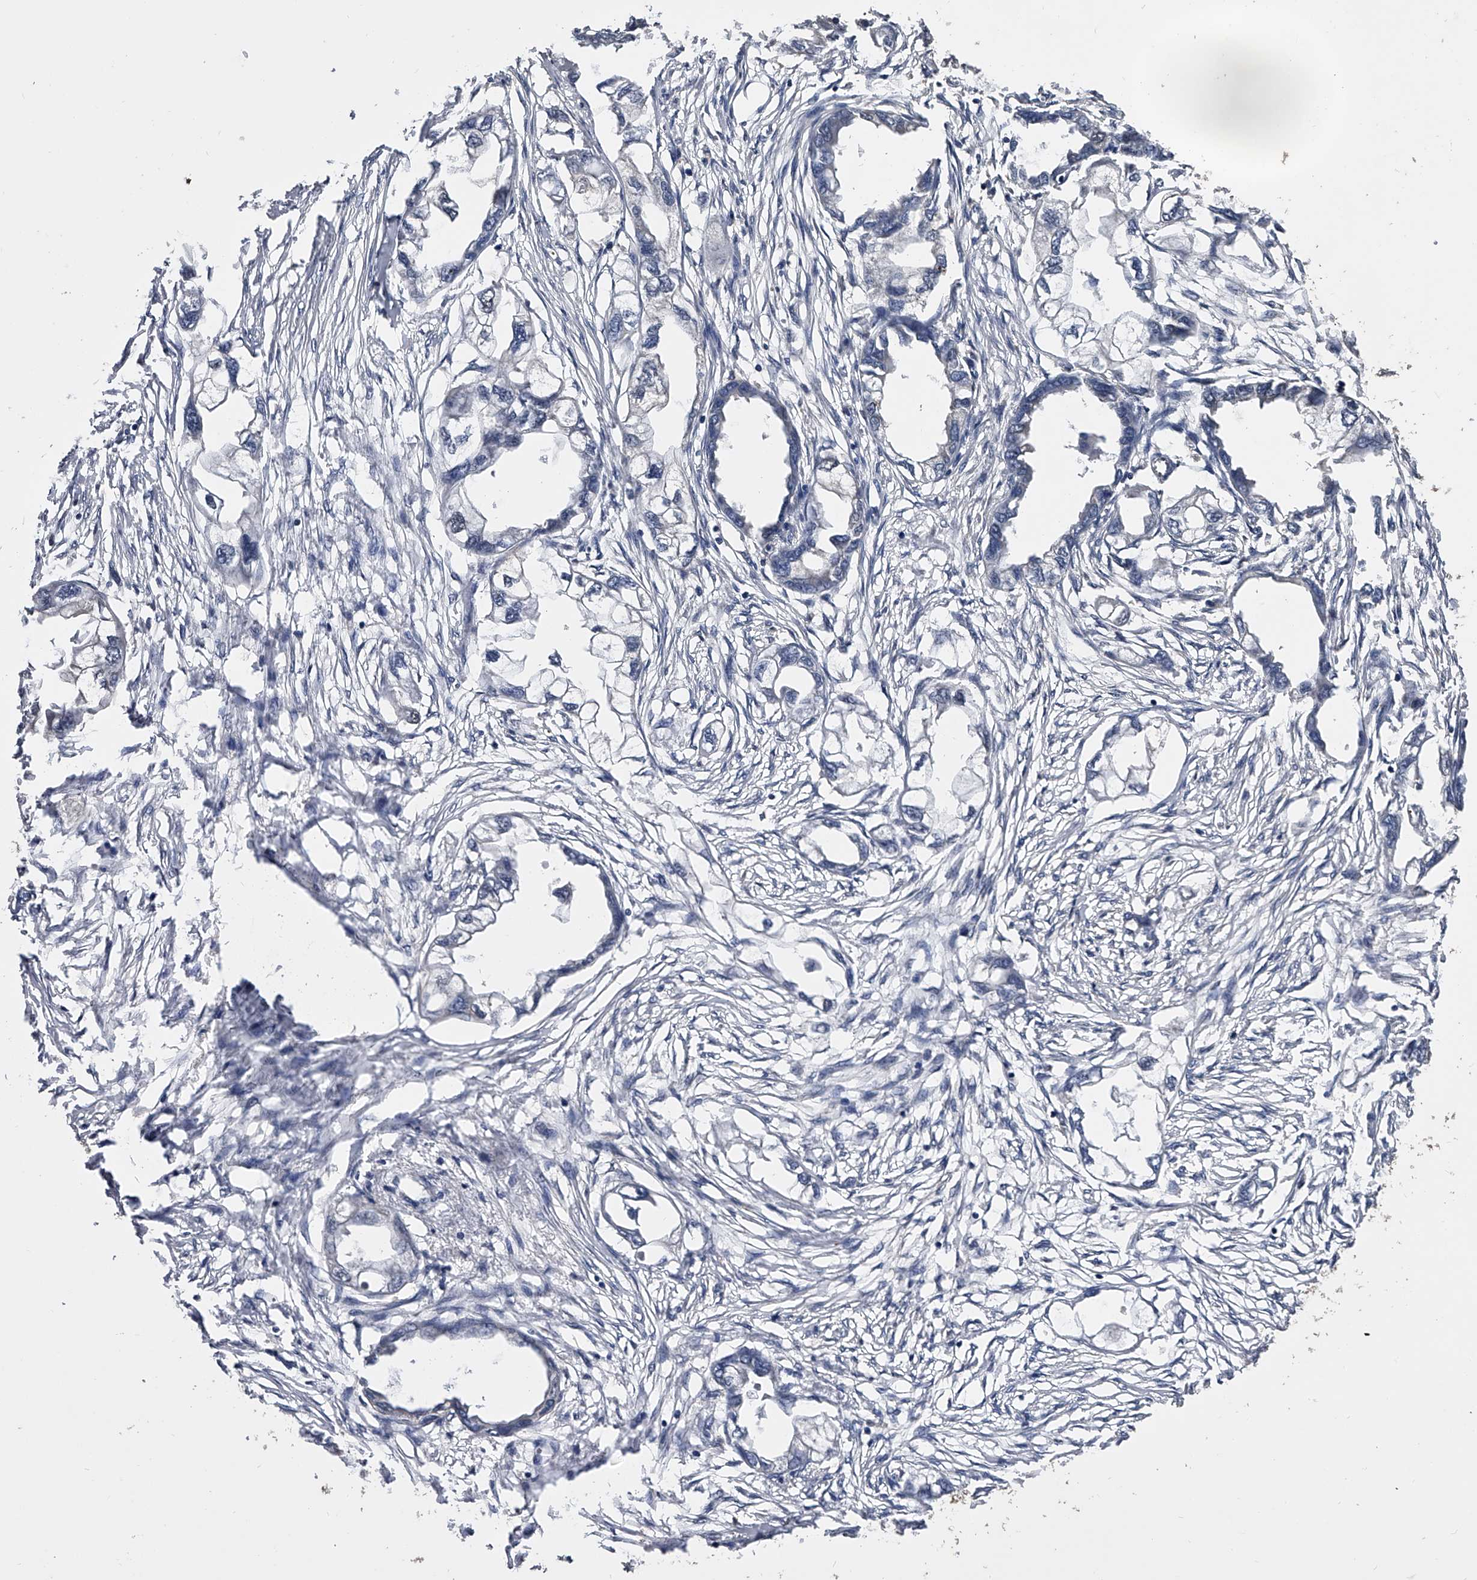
{"staining": {"intensity": "negative", "quantity": "none", "location": "none"}, "tissue": "endometrial cancer", "cell_type": "Tumor cells", "image_type": "cancer", "snomed": [{"axis": "morphology", "description": "Adenocarcinoma, NOS"}, {"axis": "morphology", "description": "Adenocarcinoma, metastatic, NOS"}, {"axis": "topography", "description": "Adipose tissue"}, {"axis": "topography", "description": "Endometrium"}], "caption": "There is no significant positivity in tumor cells of endometrial cancer (metastatic adenocarcinoma).", "gene": "EFCAB7", "patient": {"sex": "female", "age": 67}}